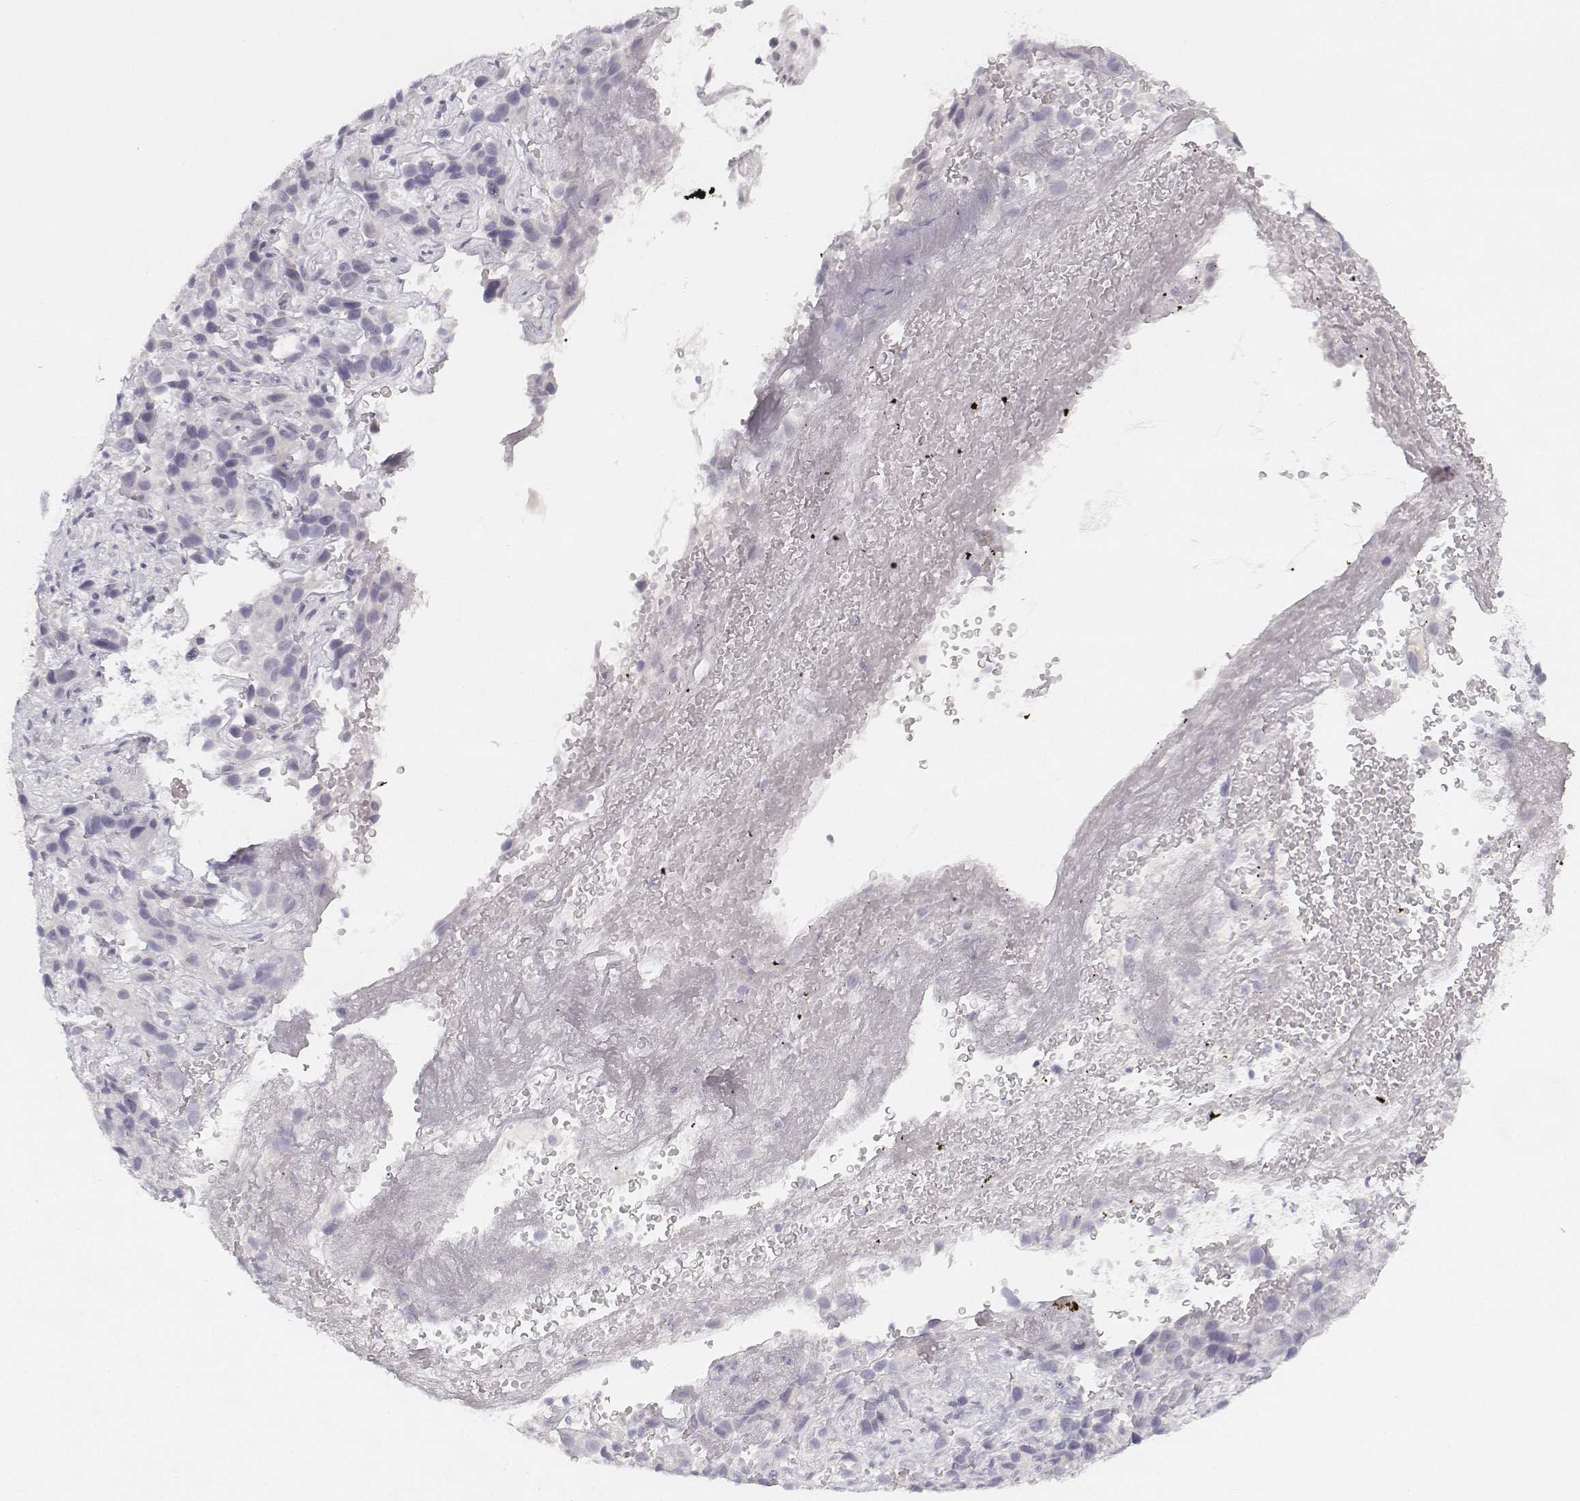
{"staining": {"intensity": "negative", "quantity": "none", "location": "none"}, "tissue": "liver cancer", "cell_type": "Tumor cells", "image_type": "cancer", "snomed": [{"axis": "morphology", "description": "Cholangiocarcinoma"}, {"axis": "topography", "description": "Liver"}], "caption": "An image of liver cholangiocarcinoma stained for a protein demonstrates no brown staining in tumor cells.", "gene": "KRTAP2-1", "patient": {"sex": "female", "age": 52}}